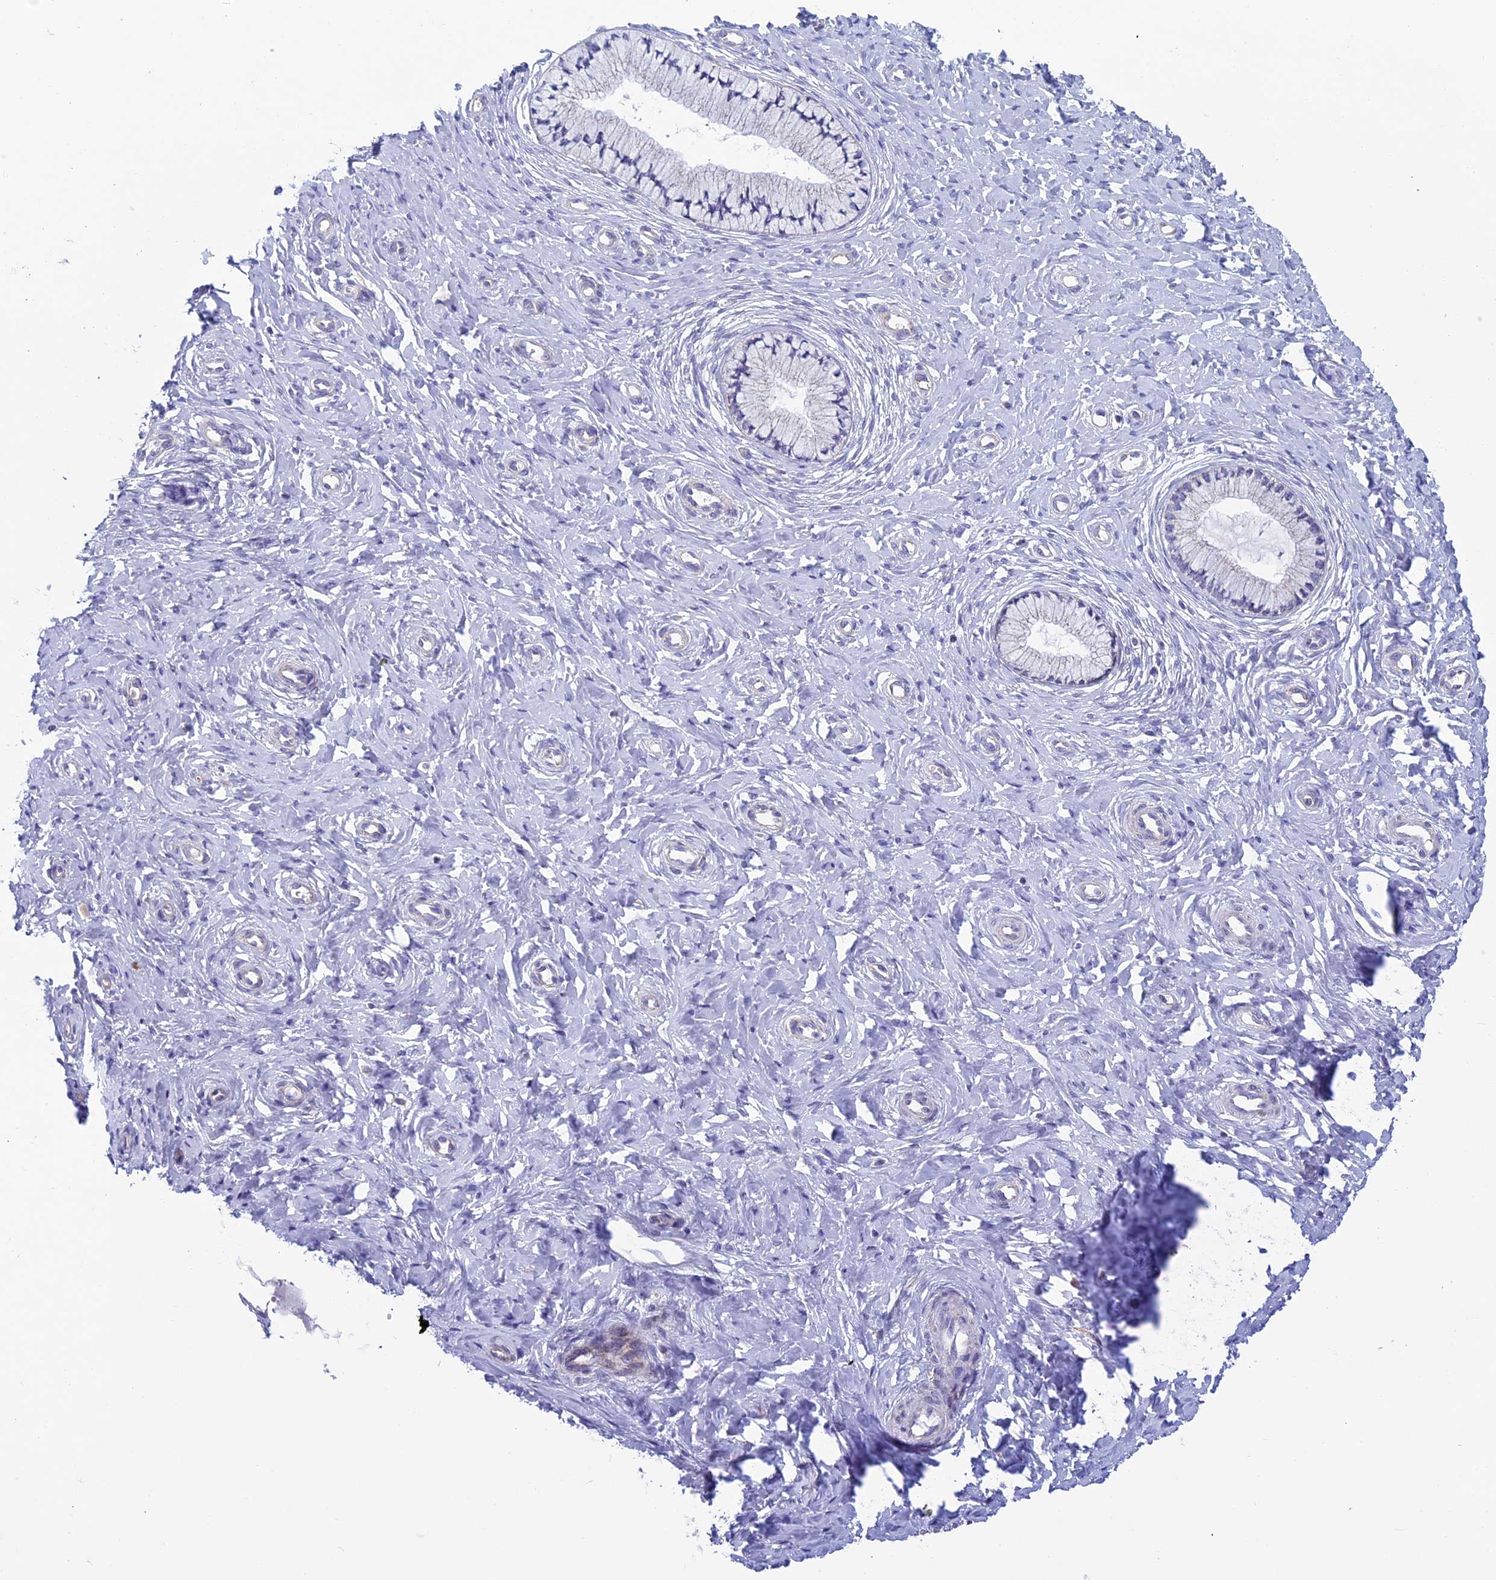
{"staining": {"intensity": "negative", "quantity": "none", "location": "none"}, "tissue": "cervix", "cell_type": "Glandular cells", "image_type": "normal", "snomed": [{"axis": "morphology", "description": "Normal tissue, NOS"}, {"axis": "topography", "description": "Cervix"}], "caption": "High magnification brightfield microscopy of unremarkable cervix stained with DAB (brown) and counterstained with hematoxylin (blue): glandular cells show no significant positivity. Brightfield microscopy of IHC stained with DAB (3,3'-diaminobenzidine) (brown) and hematoxylin (blue), captured at high magnification.", "gene": "MFSD12", "patient": {"sex": "female", "age": 36}}